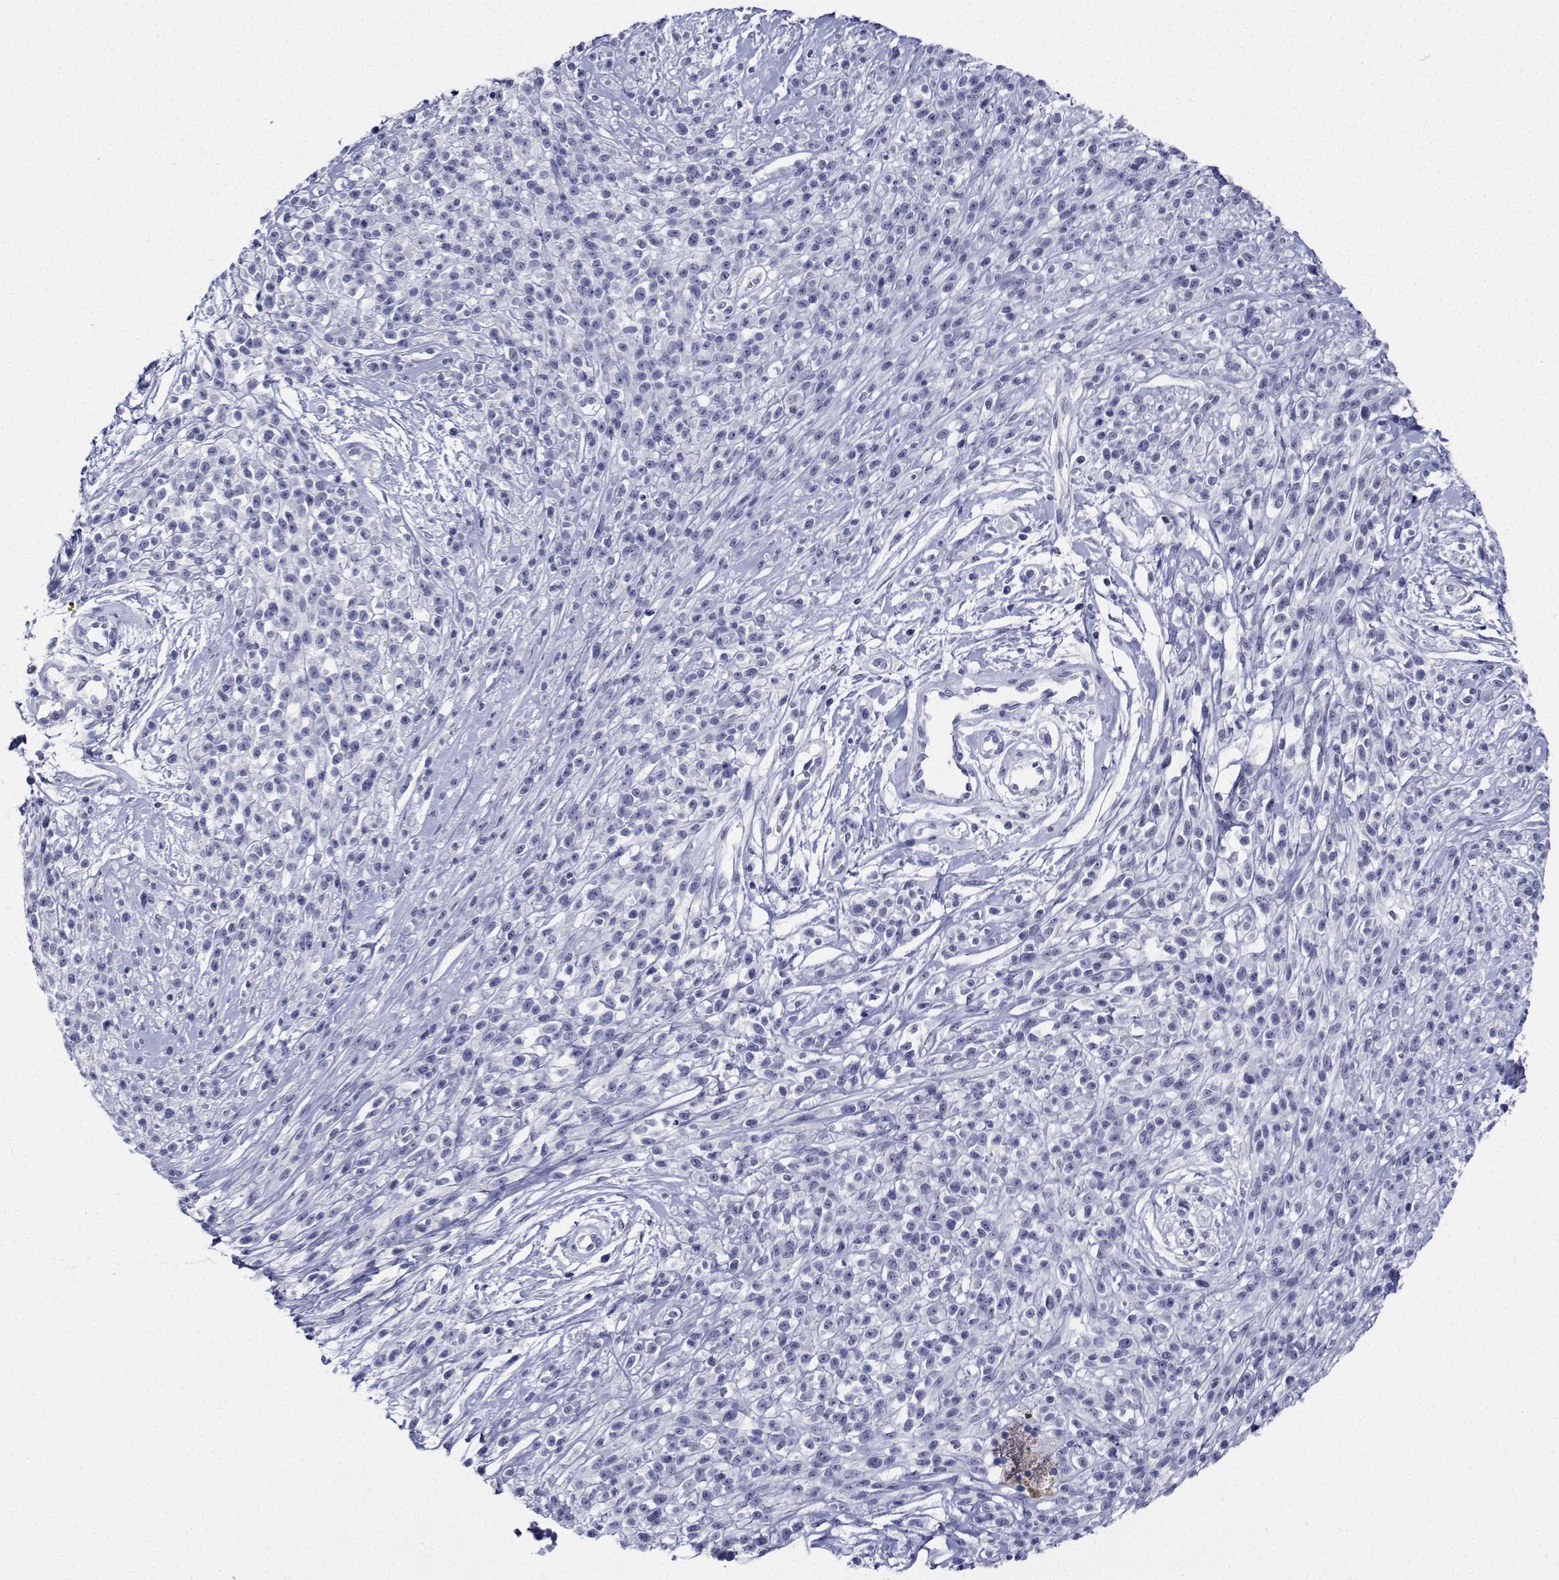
{"staining": {"intensity": "negative", "quantity": "none", "location": "none"}, "tissue": "melanoma", "cell_type": "Tumor cells", "image_type": "cancer", "snomed": [{"axis": "morphology", "description": "Malignant melanoma, NOS"}, {"axis": "topography", "description": "Skin"}, {"axis": "topography", "description": "Skin of trunk"}], "caption": "The immunohistochemistry (IHC) image has no significant staining in tumor cells of melanoma tissue.", "gene": "PLXNA4", "patient": {"sex": "male", "age": 74}}